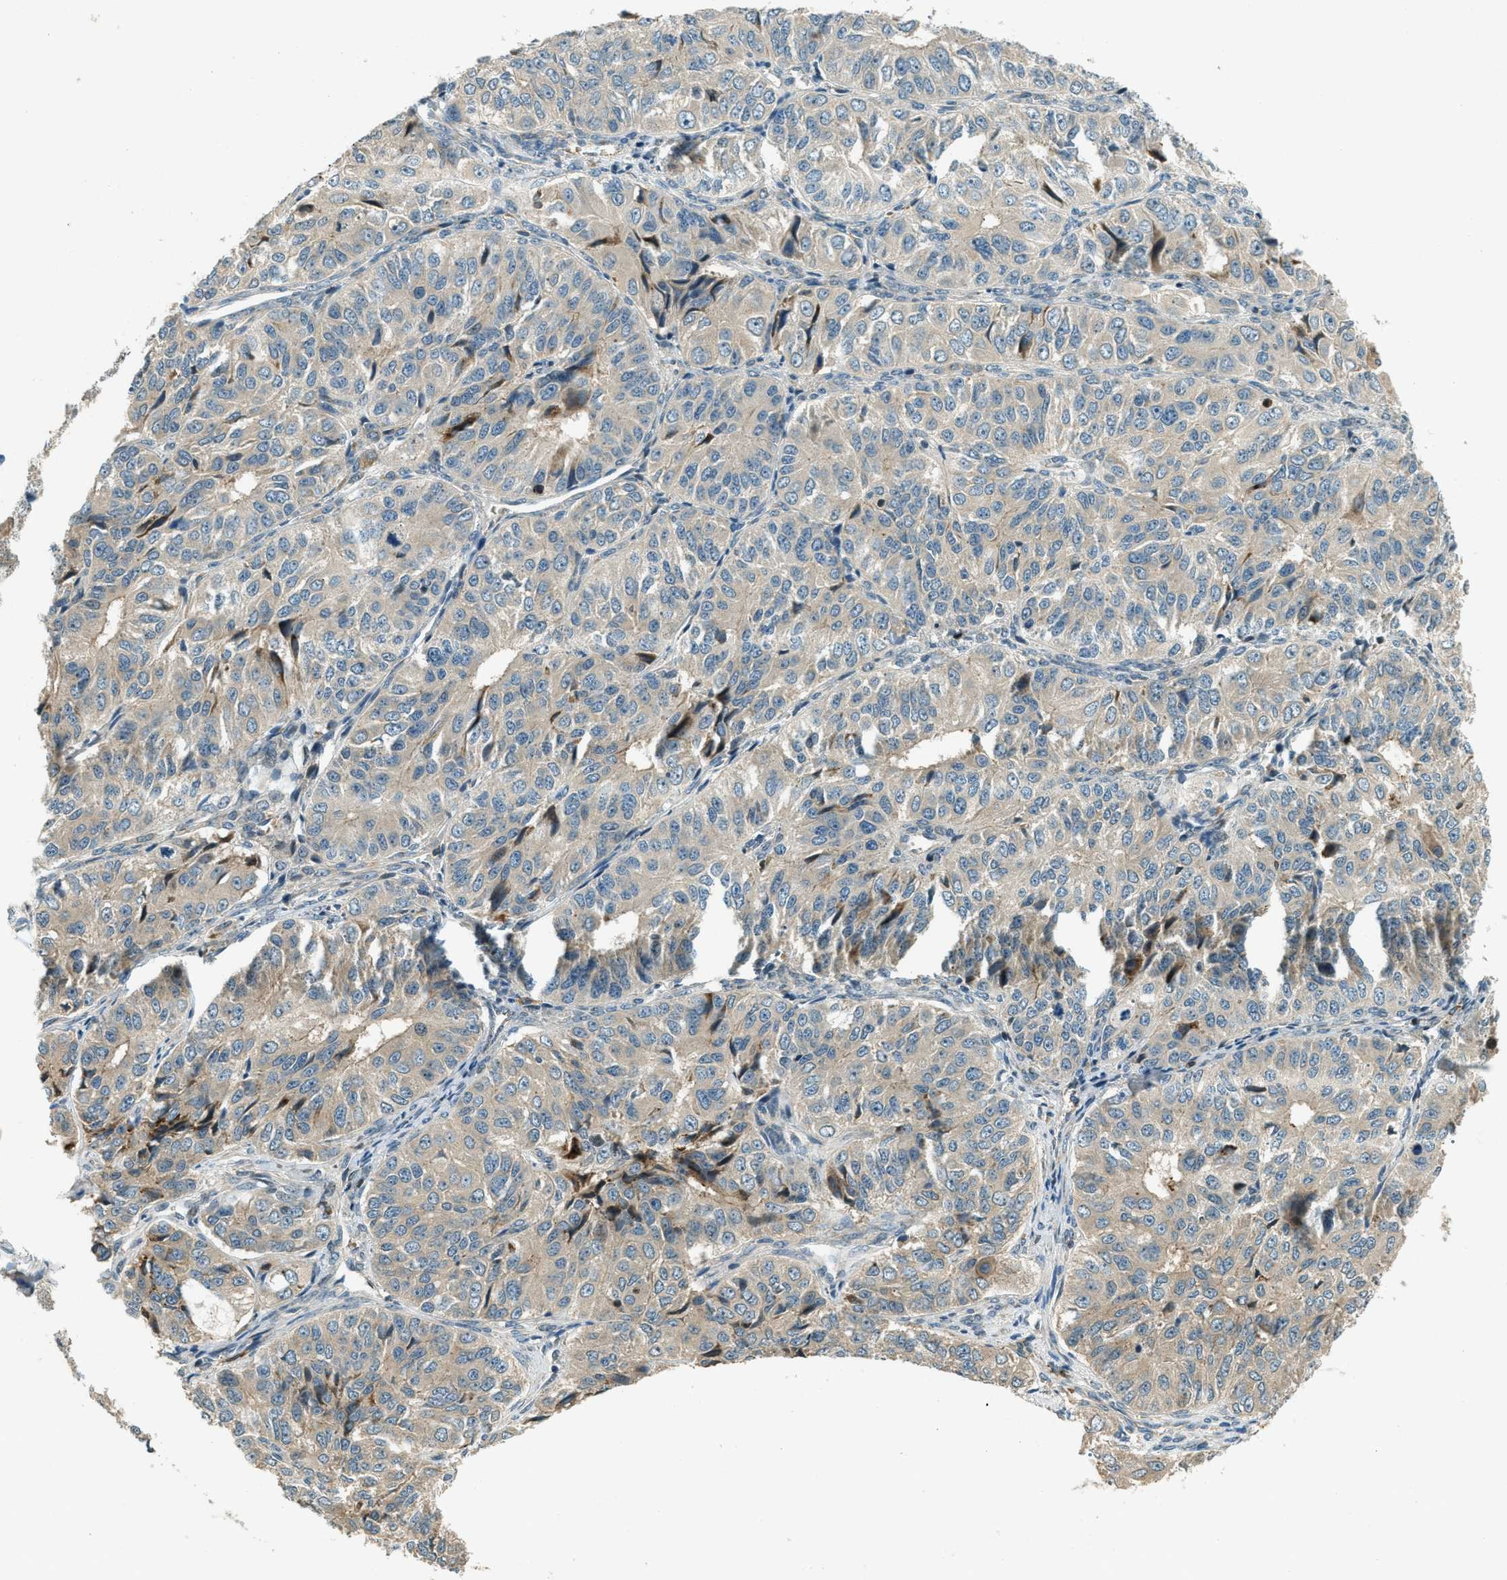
{"staining": {"intensity": "weak", "quantity": "<25%", "location": "cytoplasmic/membranous"}, "tissue": "ovarian cancer", "cell_type": "Tumor cells", "image_type": "cancer", "snomed": [{"axis": "morphology", "description": "Carcinoma, endometroid"}, {"axis": "topography", "description": "Ovary"}], "caption": "The image demonstrates no staining of tumor cells in ovarian cancer (endometroid carcinoma). (DAB IHC with hematoxylin counter stain).", "gene": "PTPN23", "patient": {"sex": "female", "age": 51}}